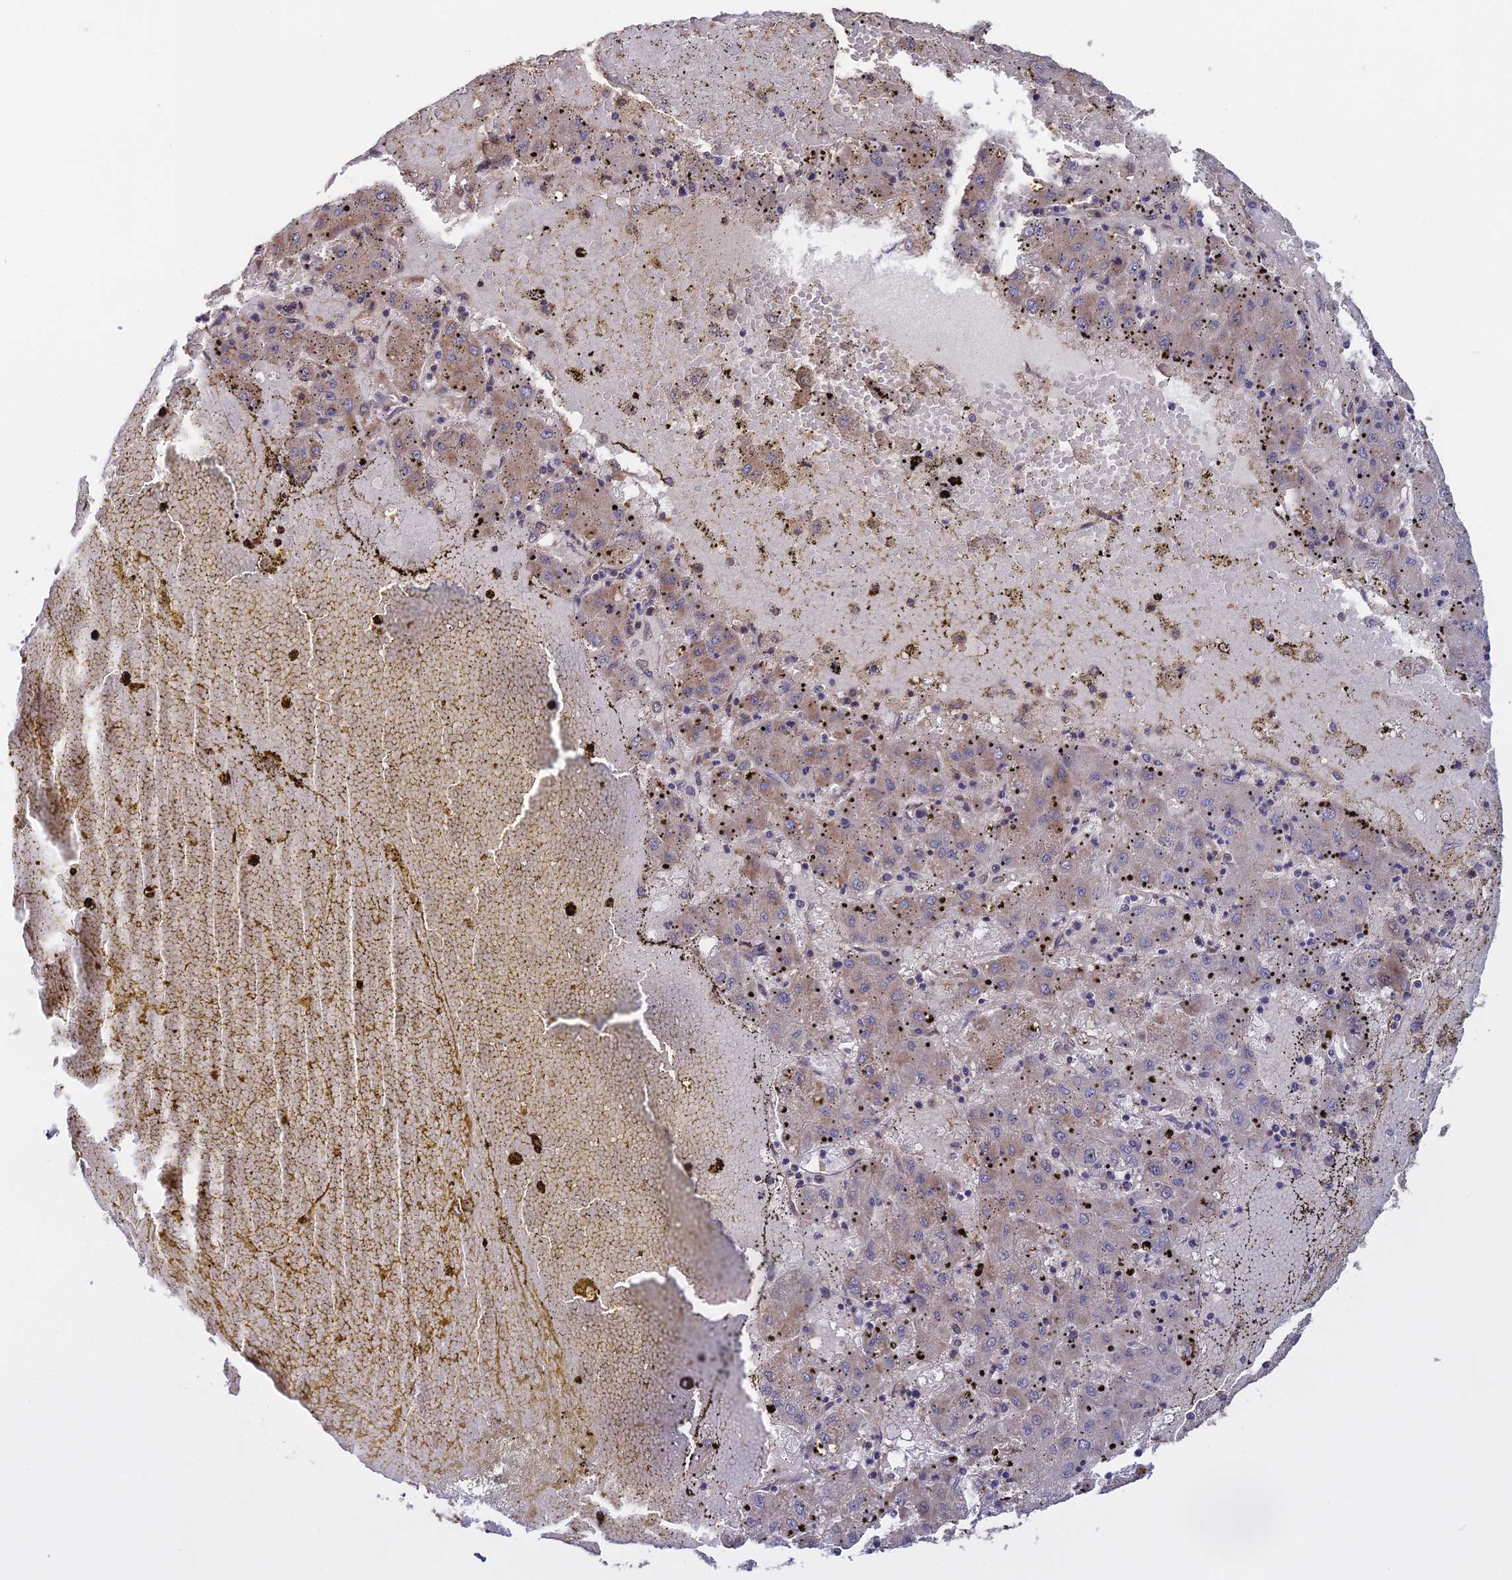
{"staining": {"intensity": "weak", "quantity": "<25%", "location": "cytoplasmic/membranous"}, "tissue": "liver cancer", "cell_type": "Tumor cells", "image_type": "cancer", "snomed": [{"axis": "morphology", "description": "Carcinoma, Hepatocellular, NOS"}, {"axis": "topography", "description": "Liver"}], "caption": "Tumor cells are negative for brown protein staining in liver cancer (hepatocellular carcinoma).", "gene": "GALR2", "patient": {"sex": "male", "age": 72}}